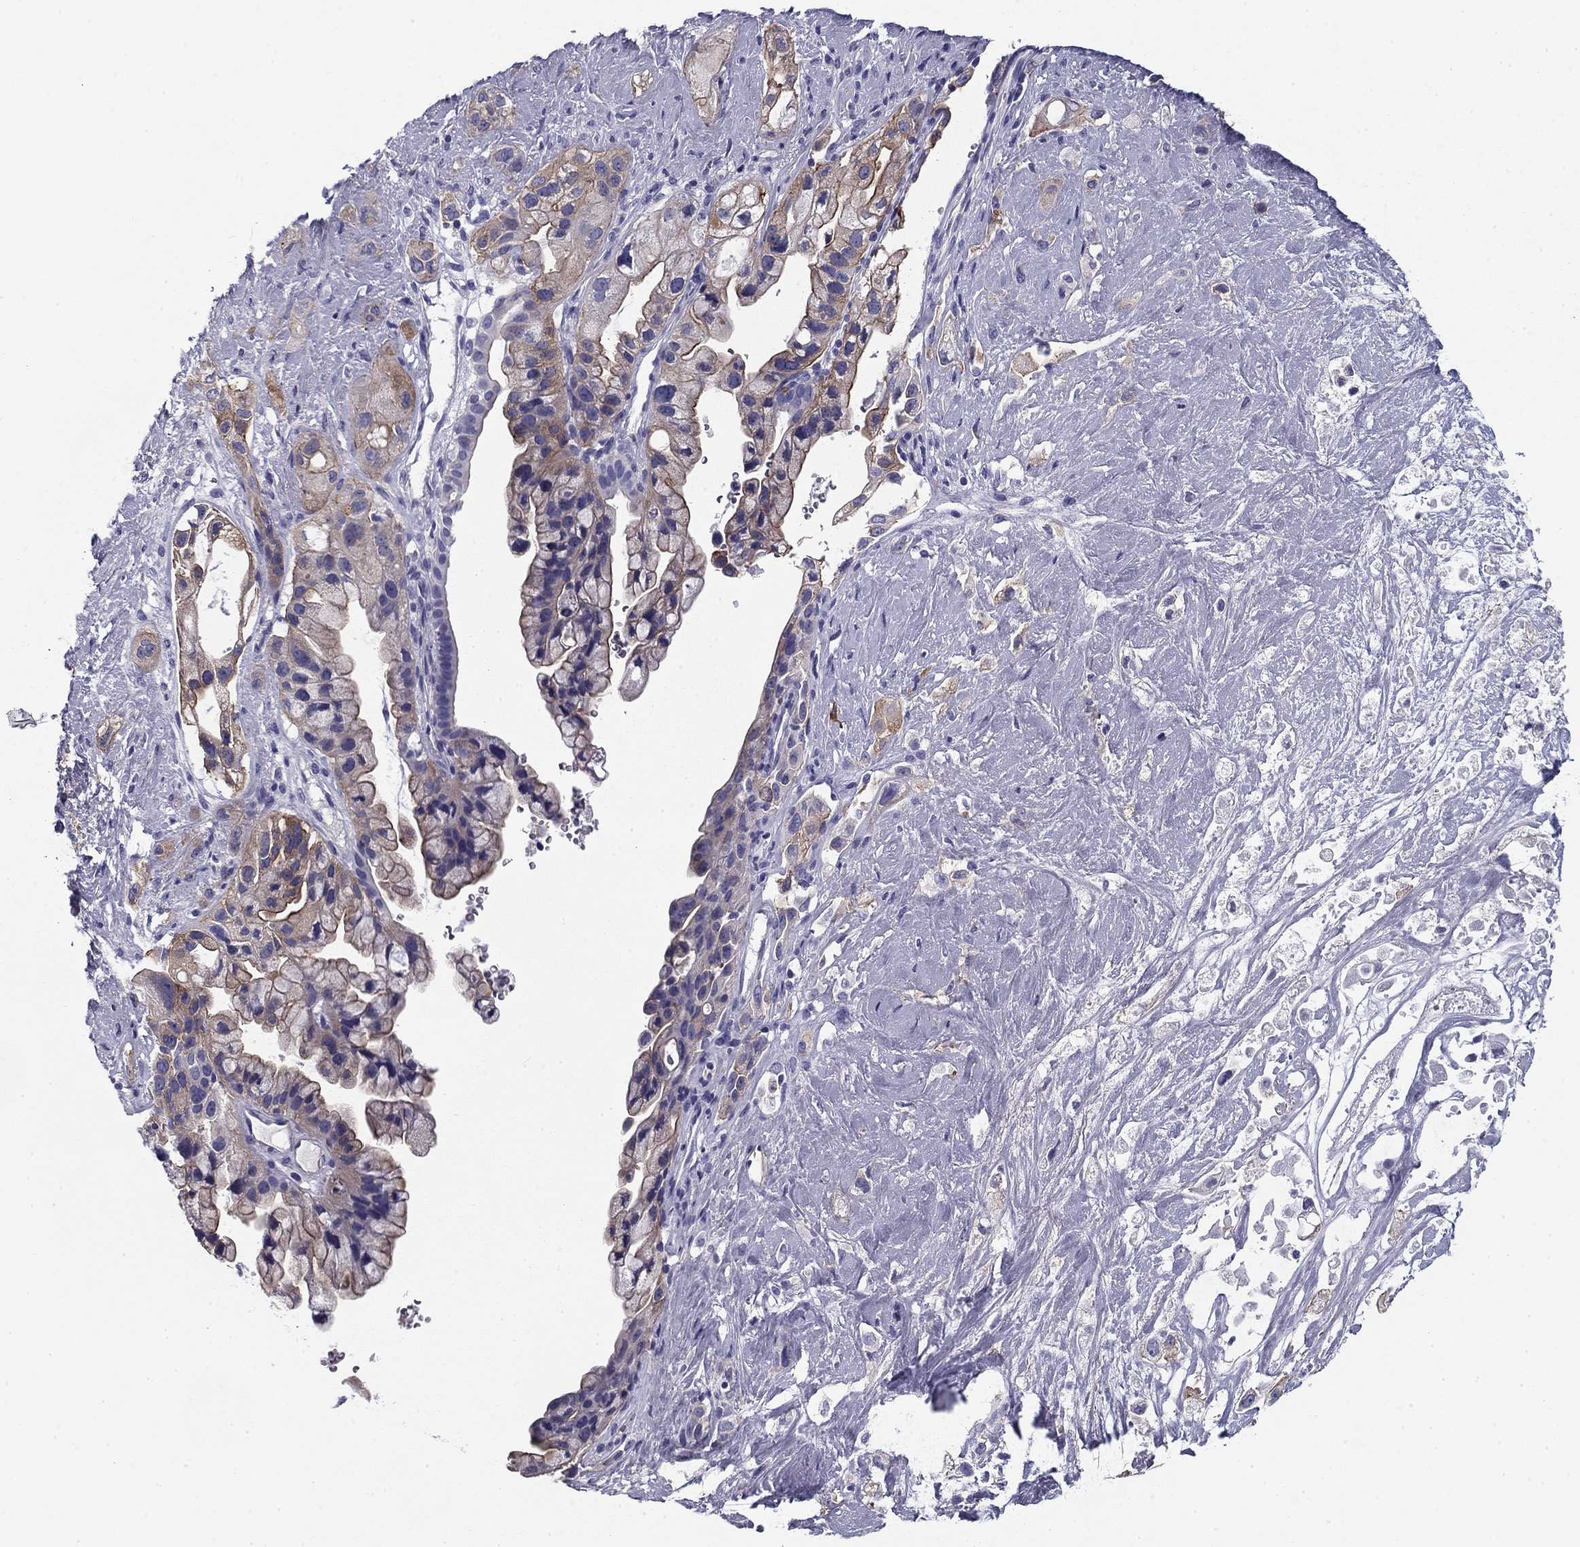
{"staining": {"intensity": "strong", "quantity": "25%-75%", "location": "cytoplasmic/membranous"}, "tissue": "pancreatic cancer", "cell_type": "Tumor cells", "image_type": "cancer", "snomed": [{"axis": "morphology", "description": "Adenocarcinoma, NOS"}, {"axis": "topography", "description": "Pancreas"}], "caption": "Protein expression analysis of human pancreatic cancer (adenocarcinoma) reveals strong cytoplasmic/membranous positivity in about 25%-75% of tumor cells.", "gene": "FLNC", "patient": {"sex": "male", "age": 44}}